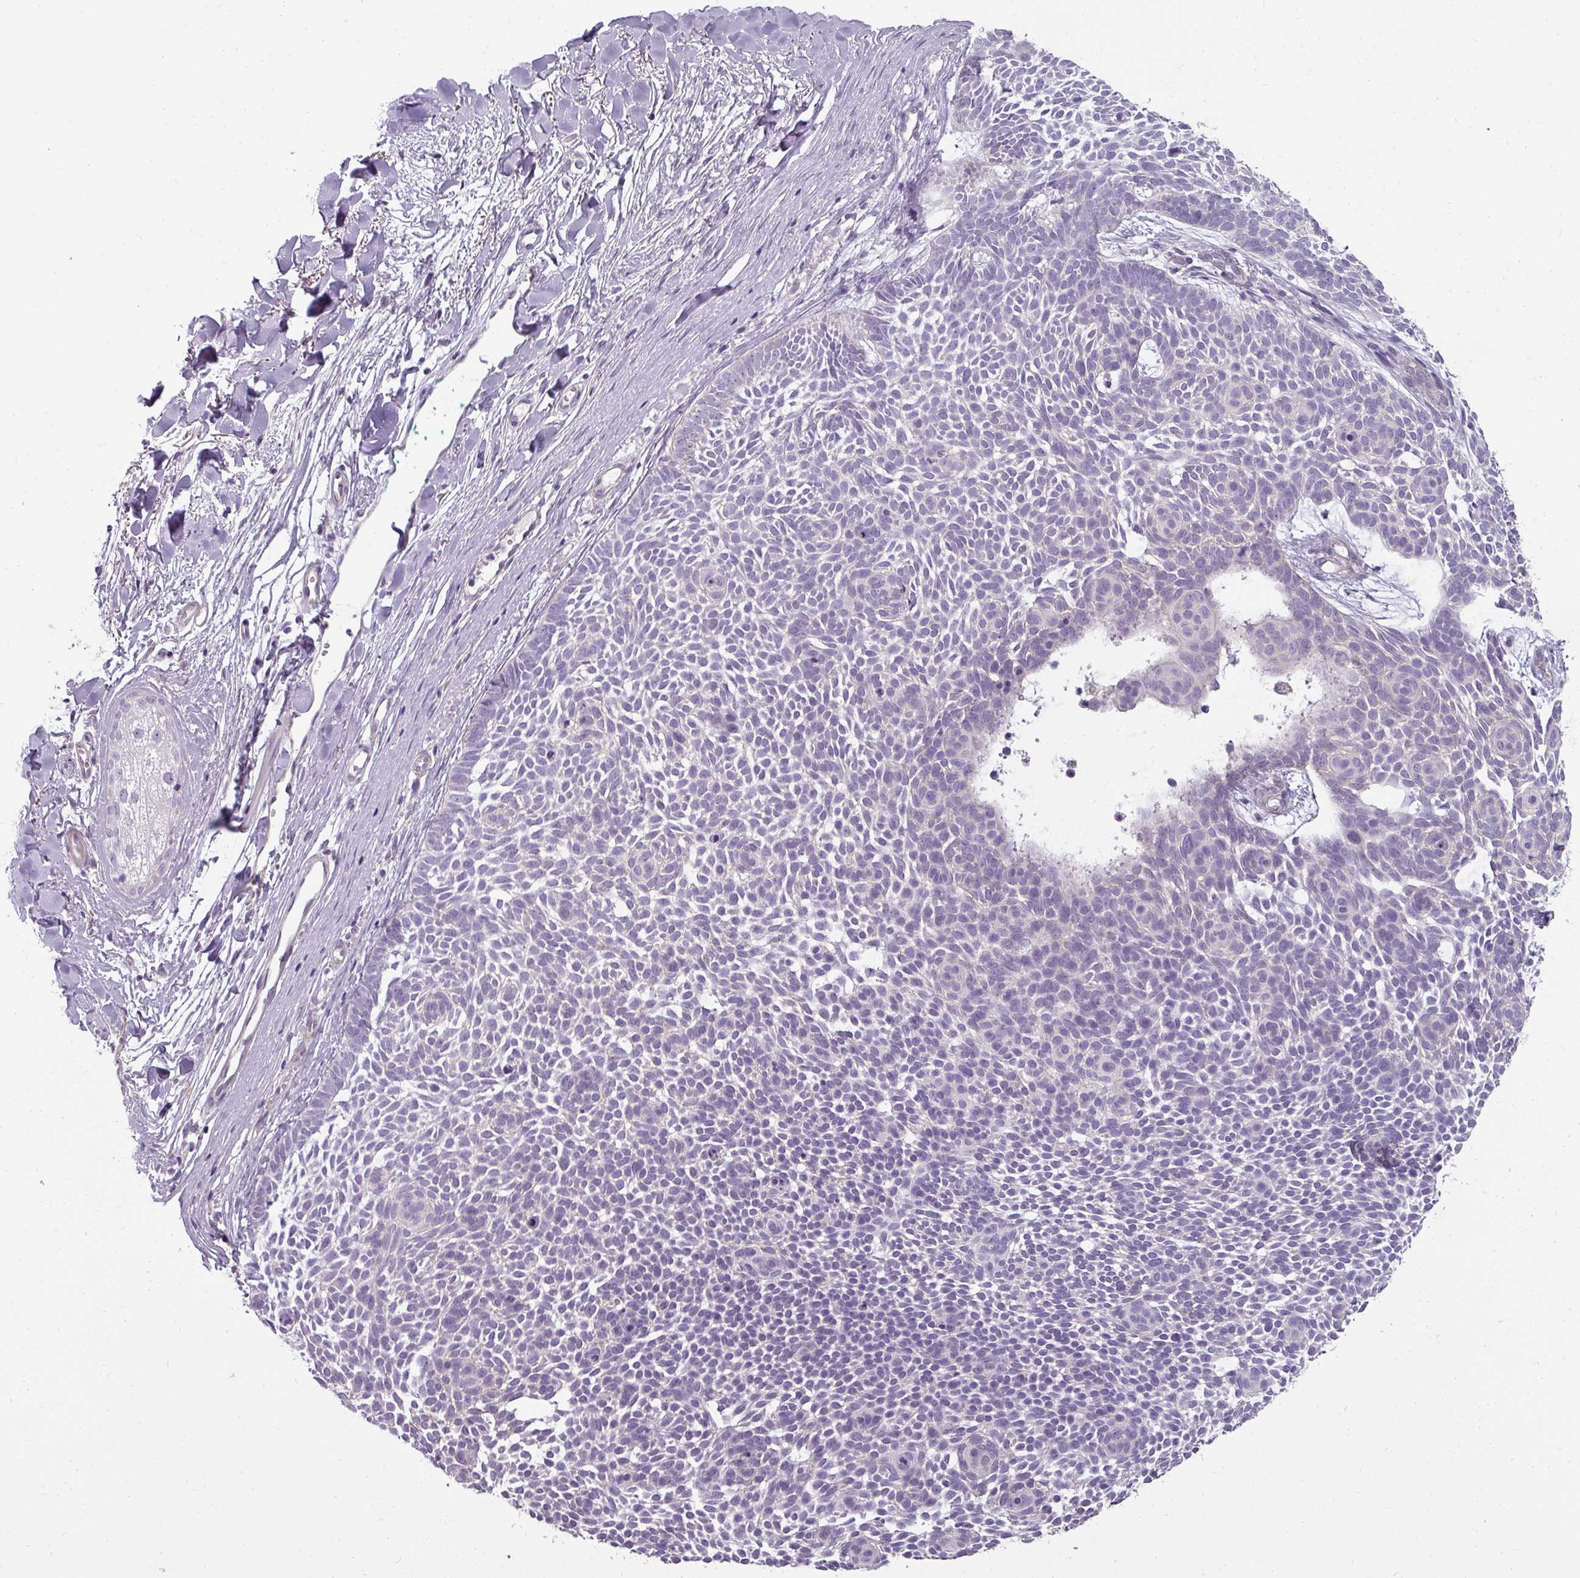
{"staining": {"intensity": "negative", "quantity": "none", "location": "none"}, "tissue": "skin cancer", "cell_type": "Tumor cells", "image_type": "cancer", "snomed": [{"axis": "morphology", "description": "Basal cell carcinoma"}, {"axis": "topography", "description": "Skin"}], "caption": "Immunohistochemistry (IHC) image of neoplastic tissue: basal cell carcinoma (skin) stained with DAB shows no significant protein positivity in tumor cells. The staining is performed using DAB (3,3'-diaminobenzidine) brown chromogen with nuclei counter-stained in using hematoxylin.", "gene": "ASB1", "patient": {"sex": "male", "age": 61}}